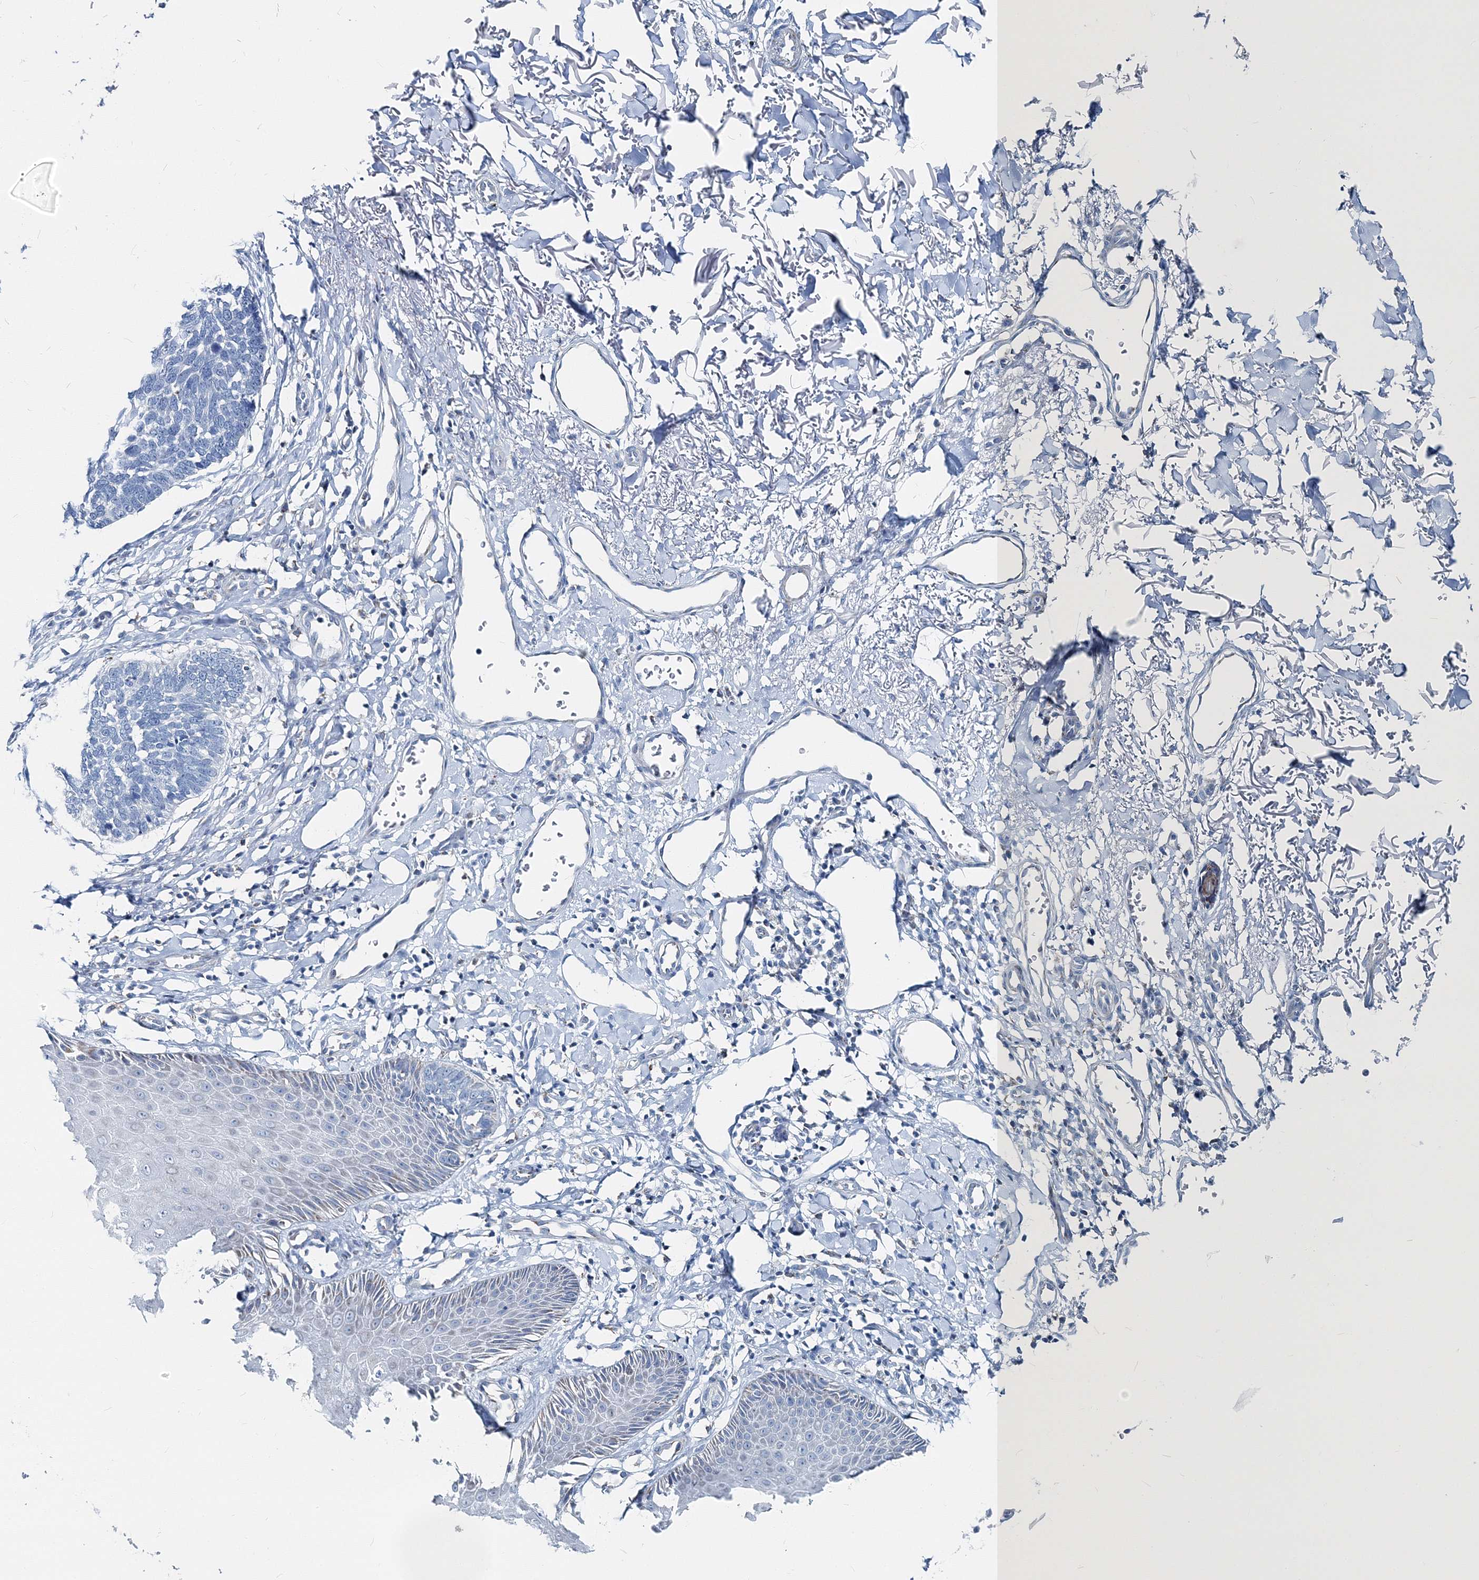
{"staining": {"intensity": "negative", "quantity": "none", "location": "none"}, "tissue": "skin cancer", "cell_type": "Tumor cells", "image_type": "cancer", "snomed": [{"axis": "morphology", "description": "Normal tissue, NOS"}, {"axis": "morphology", "description": "Basal cell carcinoma"}, {"axis": "topography", "description": "Skin"}], "caption": "A high-resolution photomicrograph shows immunohistochemistry staining of skin cancer, which demonstrates no significant positivity in tumor cells. Brightfield microscopy of immunohistochemistry stained with DAB (brown) and hematoxylin (blue), captured at high magnification.", "gene": "GABARAPL2", "patient": {"sex": "male", "age": 77}}